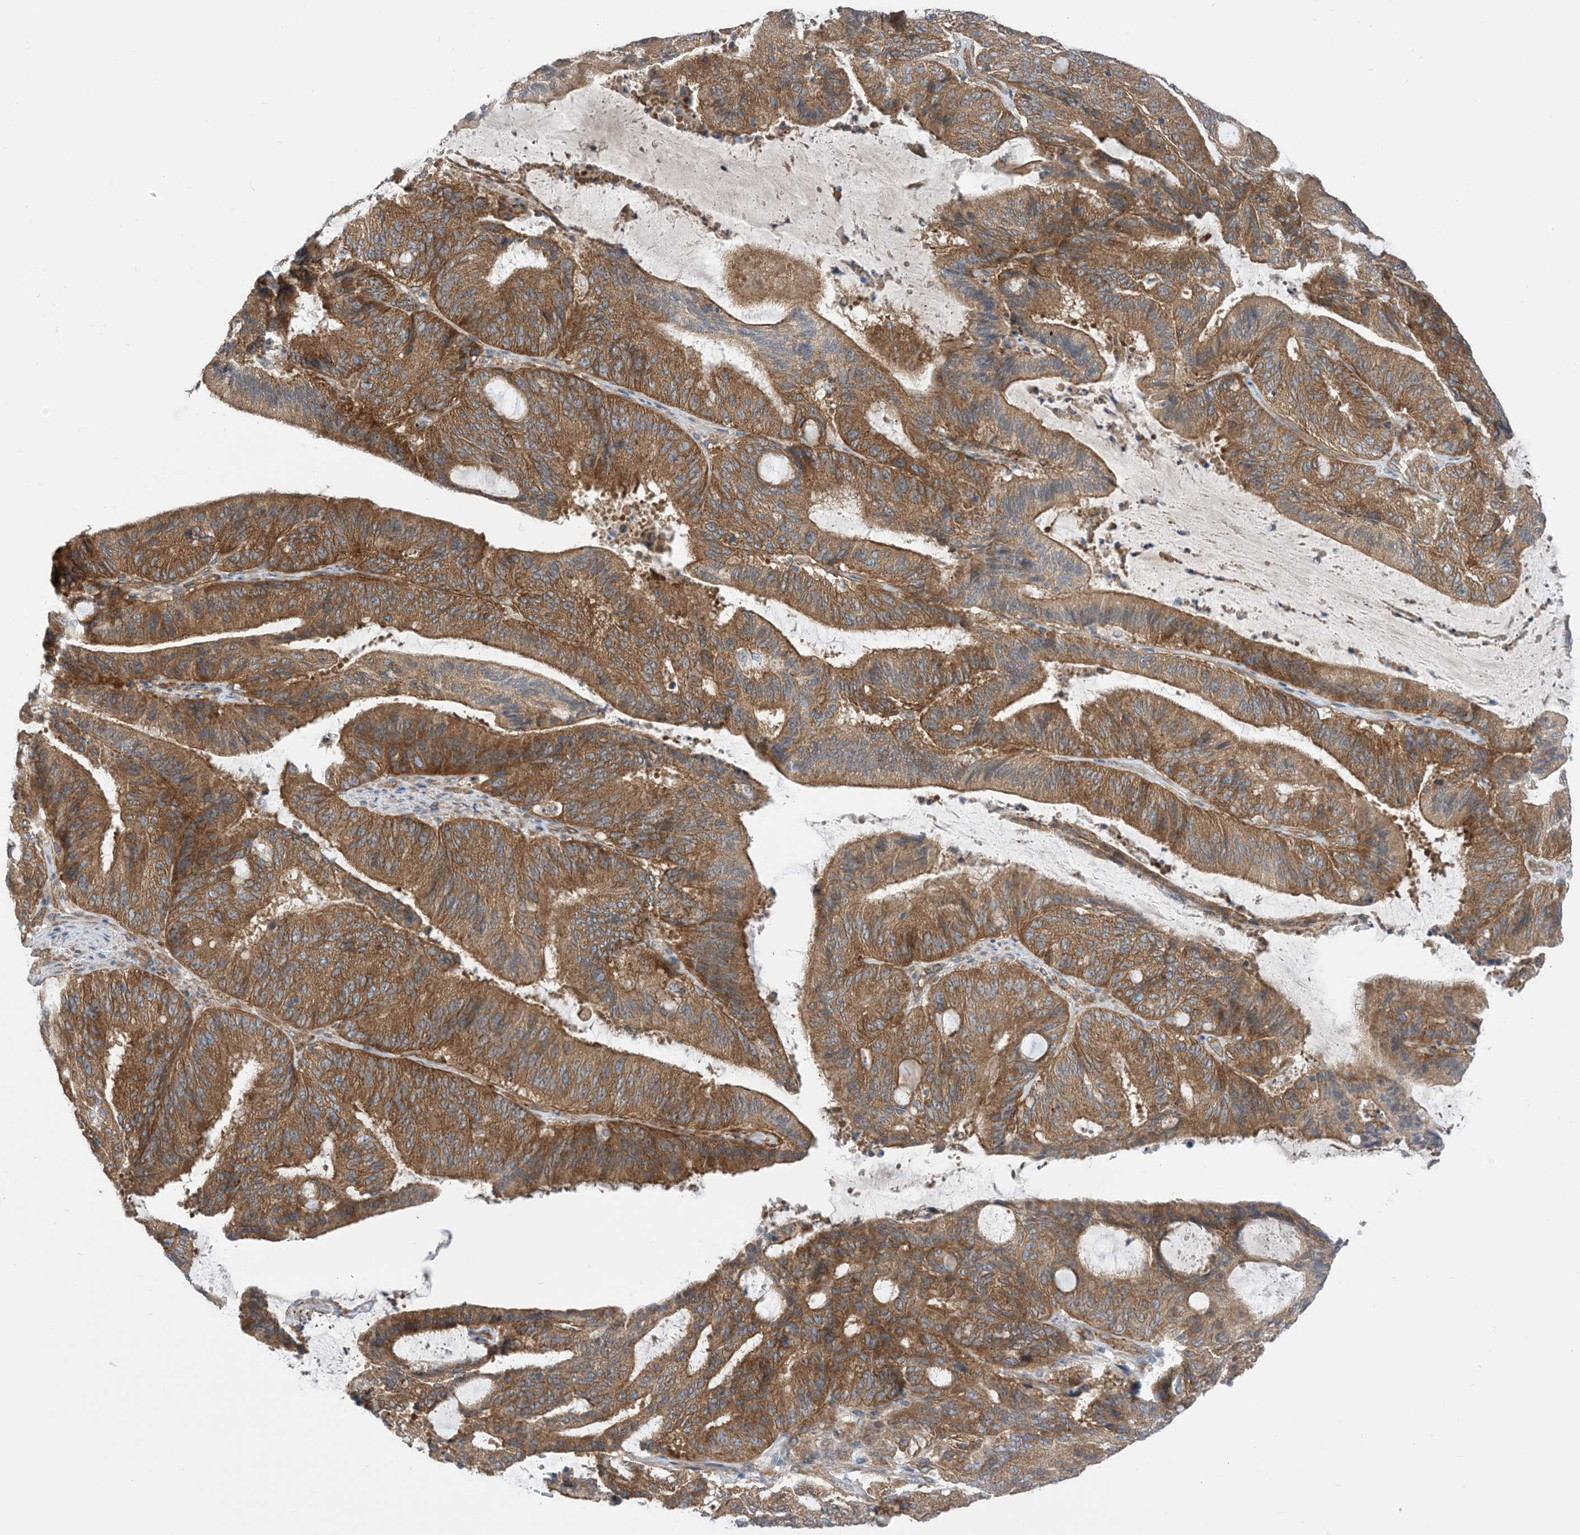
{"staining": {"intensity": "moderate", "quantity": ">75%", "location": "cytoplasmic/membranous"}, "tissue": "liver cancer", "cell_type": "Tumor cells", "image_type": "cancer", "snomed": [{"axis": "morphology", "description": "Normal tissue, NOS"}, {"axis": "morphology", "description": "Cholangiocarcinoma"}, {"axis": "topography", "description": "Liver"}, {"axis": "topography", "description": "Peripheral nerve tissue"}], "caption": "About >75% of tumor cells in liver cholangiocarcinoma exhibit moderate cytoplasmic/membranous protein expression as visualized by brown immunohistochemical staining.", "gene": "EHBP1", "patient": {"sex": "female", "age": 73}}